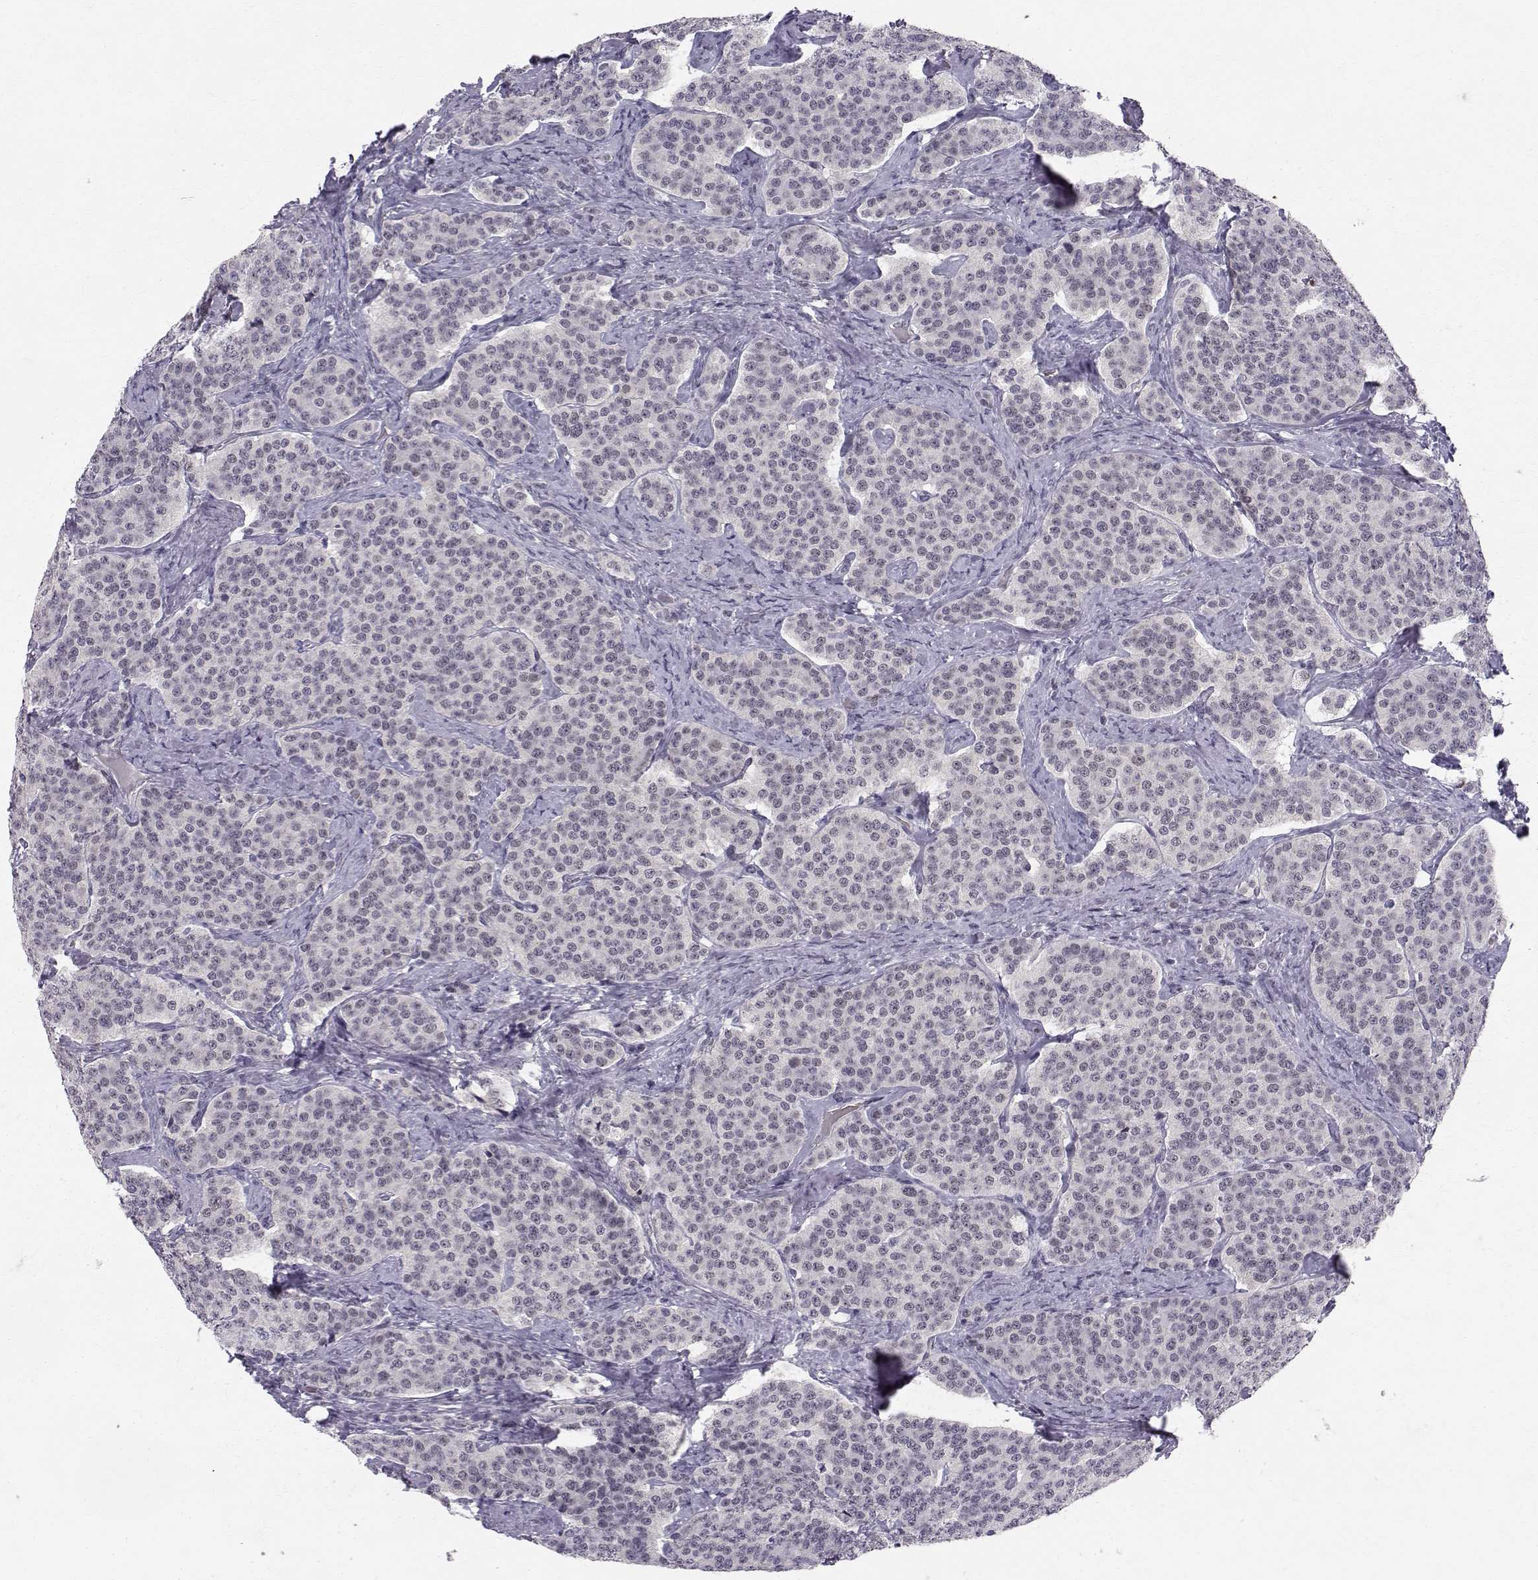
{"staining": {"intensity": "negative", "quantity": "none", "location": "none"}, "tissue": "carcinoid", "cell_type": "Tumor cells", "image_type": "cancer", "snomed": [{"axis": "morphology", "description": "Carcinoid, malignant, NOS"}, {"axis": "topography", "description": "Small intestine"}], "caption": "Immunohistochemical staining of human carcinoid demonstrates no significant staining in tumor cells. (DAB IHC visualized using brightfield microscopy, high magnification).", "gene": "RPP38", "patient": {"sex": "female", "age": 58}}